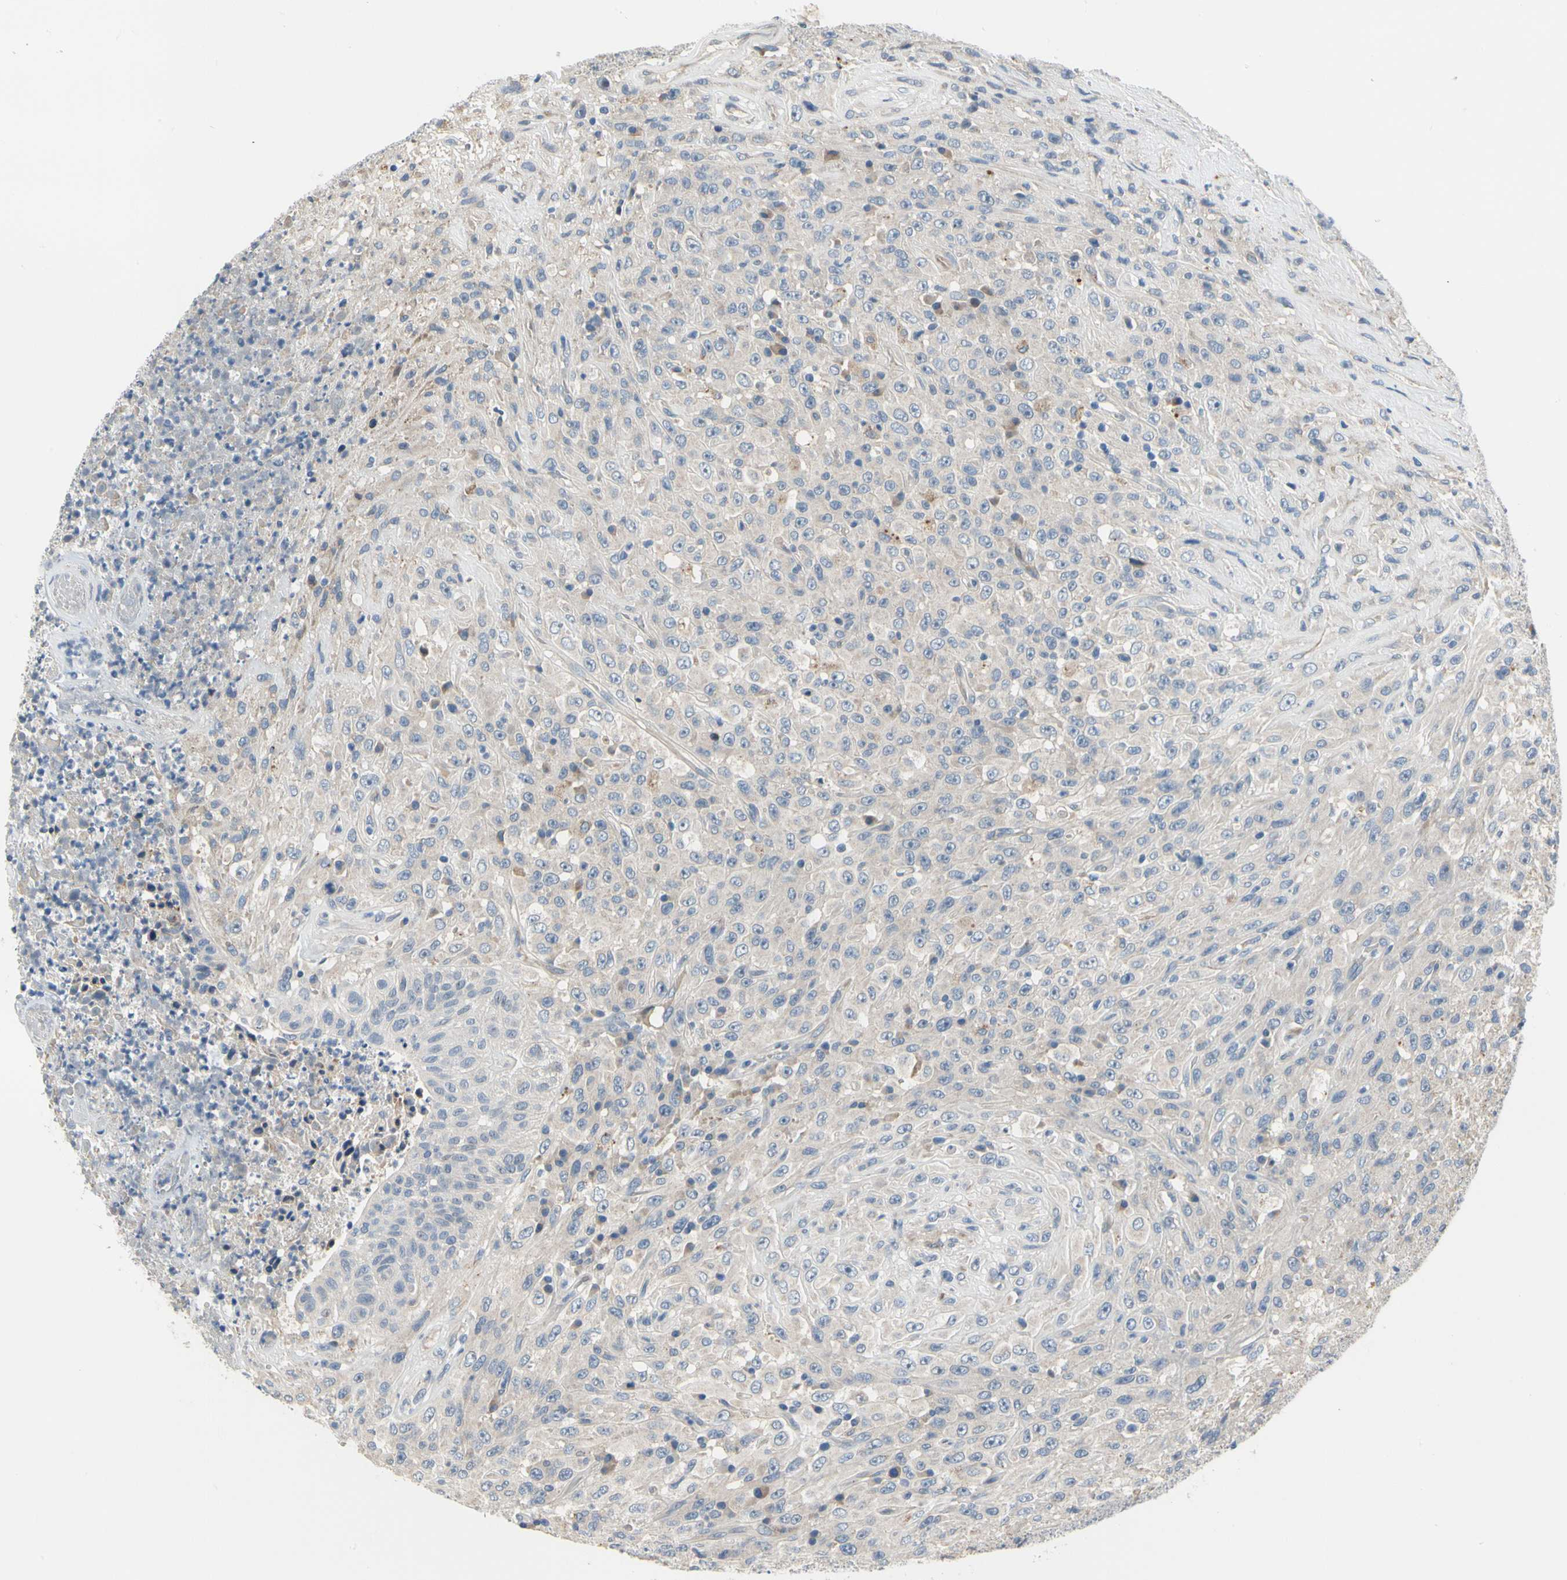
{"staining": {"intensity": "negative", "quantity": "none", "location": "none"}, "tissue": "urothelial cancer", "cell_type": "Tumor cells", "image_type": "cancer", "snomed": [{"axis": "morphology", "description": "Urothelial carcinoma, High grade"}, {"axis": "topography", "description": "Urinary bladder"}], "caption": "A histopathology image of urothelial cancer stained for a protein displays no brown staining in tumor cells.", "gene": "NFASC", "patient": {"sex": "male", "age": 66}}